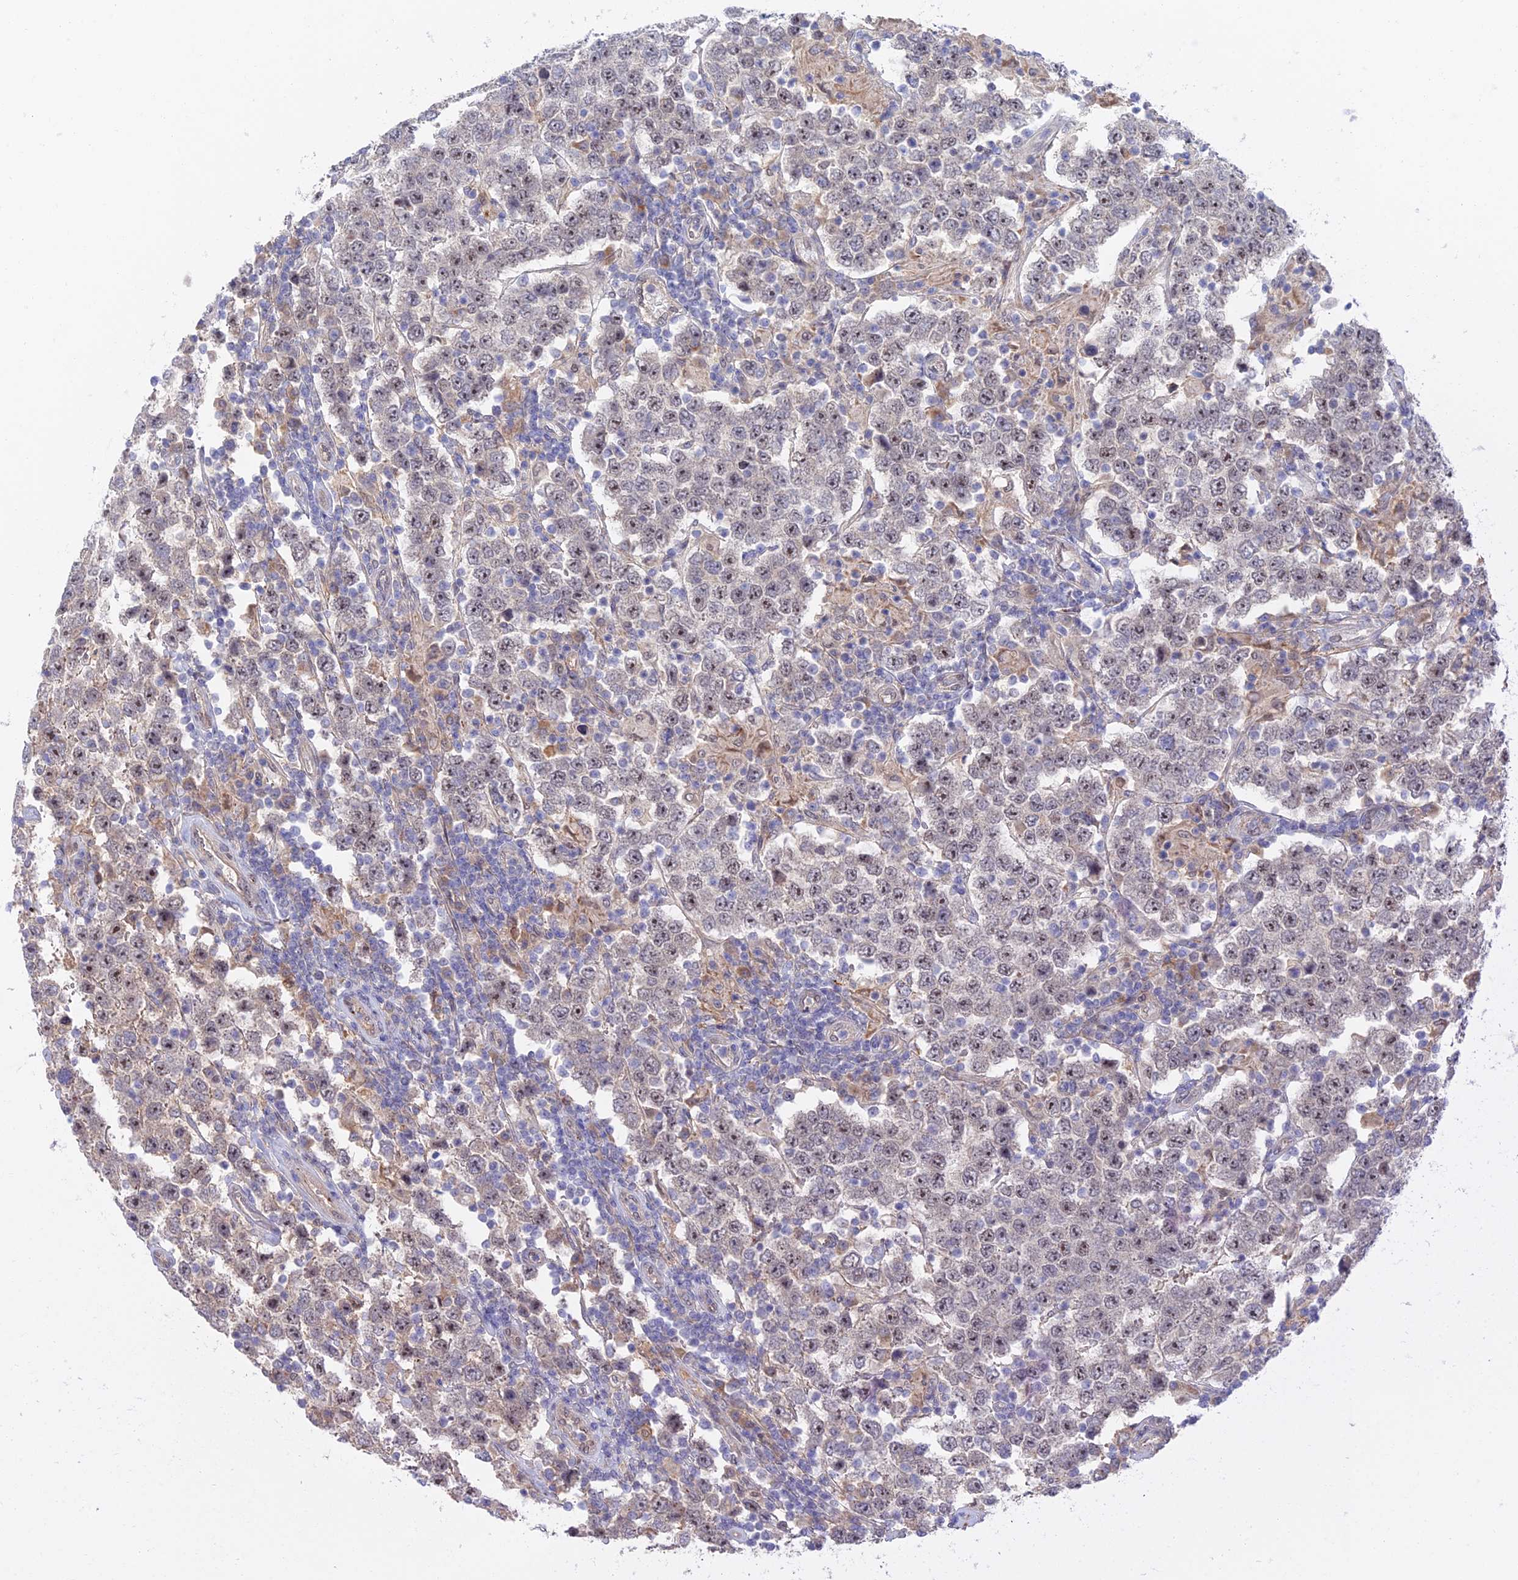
{"staining": {"intensity": "weak", "quantity": "25%-75%", "location": "nuclear"}, "tissue": "testis cancer", "cell_type": "Tumor cells", "image_type": "cancer", "snomed": [{"axis": "morphology", "description": "Normal tissue, NOS"}, {"axis": "morphology", "description": "Urothelial carcinoma, High grade"}, {"axis": "morphology", "description": "Seminoma, NOS"}, {"axis": "morphology", "description": "Carcinoma, Embryonal, NOS"}, {"axis": "topography", "description": "Urinary bladder"}, {"axis": "topography", "description": "Testis"}], "caption": "The histopathology image demonstrates immunohistochemical staining of testis cancer (high-grade urothelial carcinoma). There is weak nuclear staining is identified in about 25%-75% of tumor cells.", "gene": "ZUP1", "patient": {"sex": "male", "age": 41}}